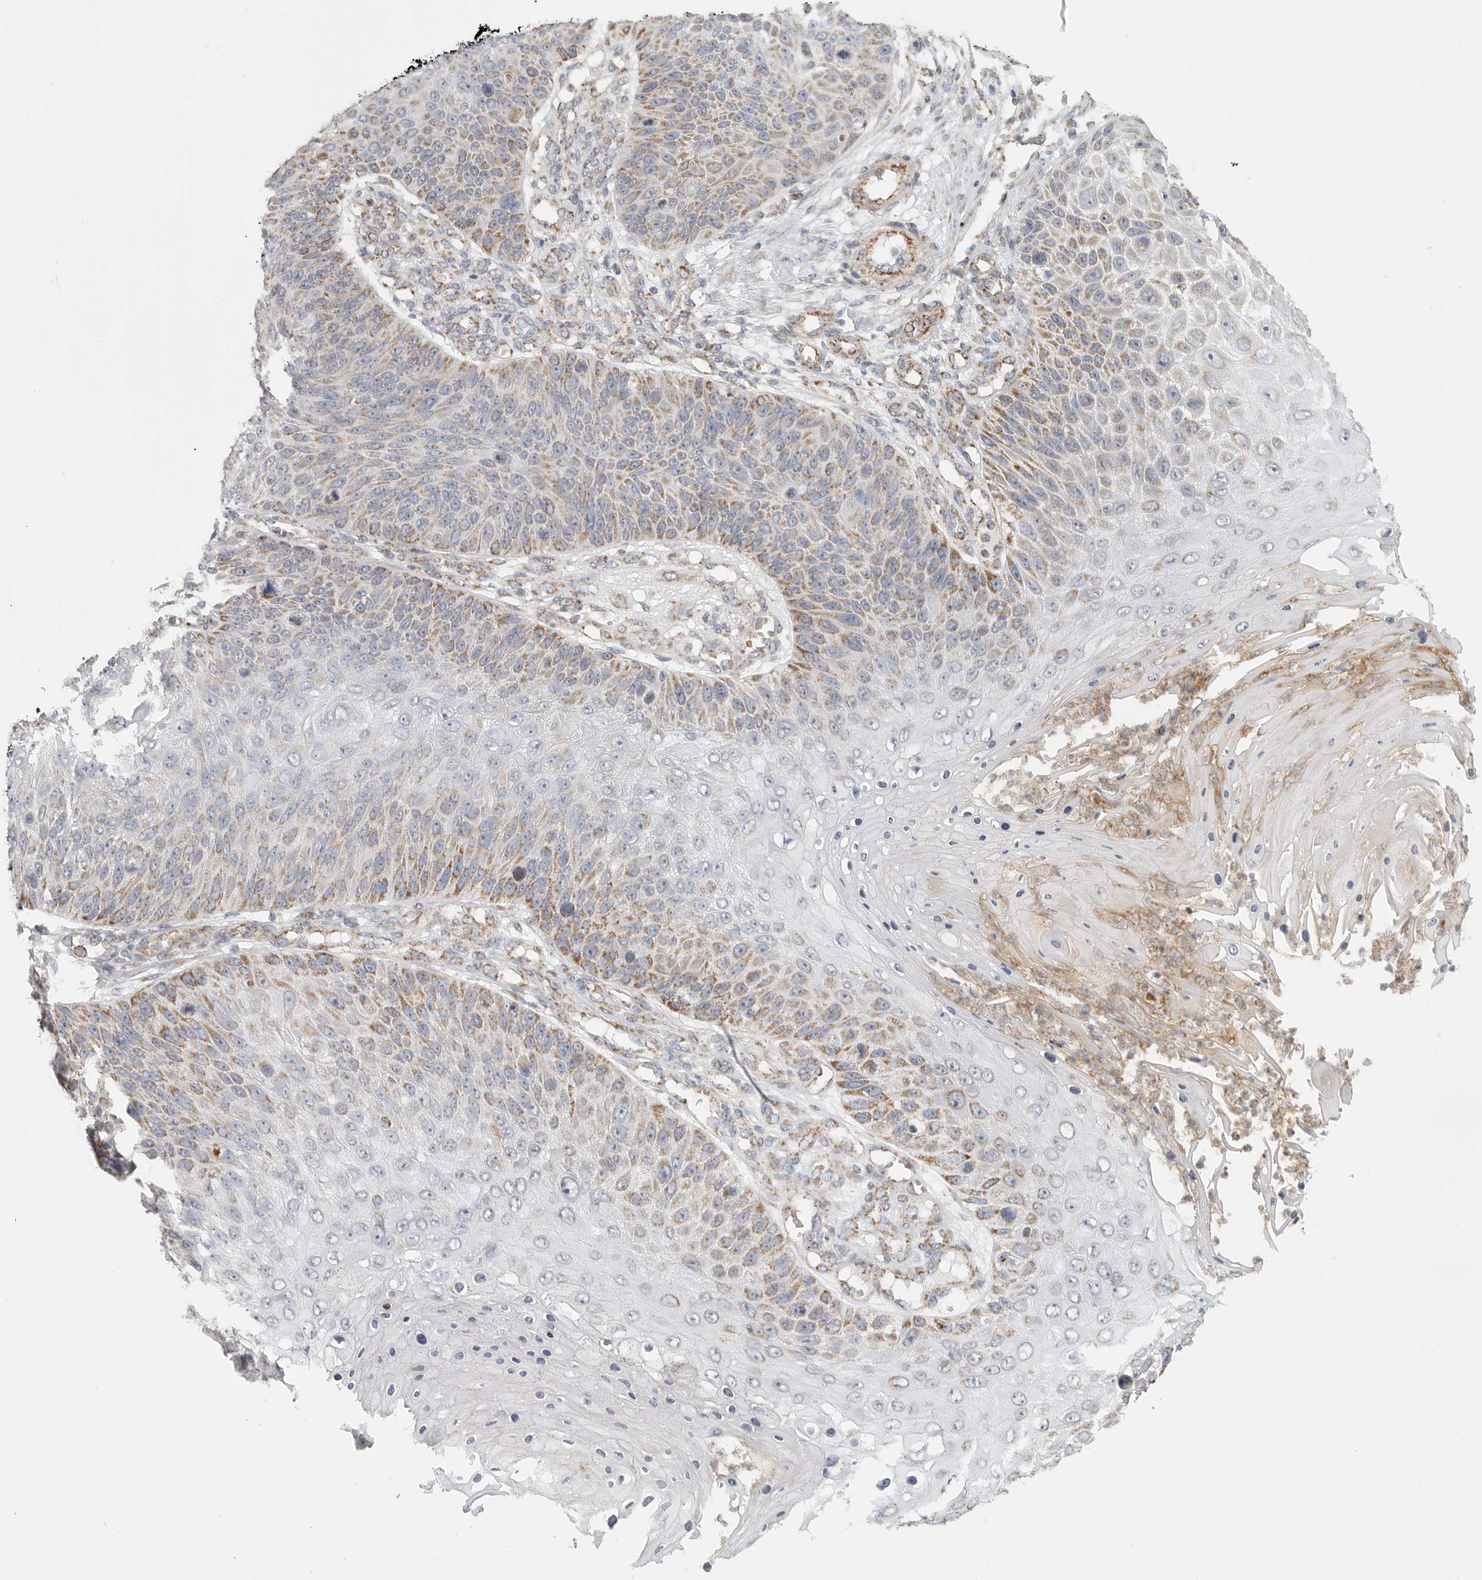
{"staining": {"intensity": "moderate", "quantity": ">75%", "location": "cytoplasmic/membranous"}, "tissue": "skin cancer", "cell_type": "Tumor cells", "image_type": "cancer", "snomed": [{"axis": "morphology", "description": "Squamous cell carcinoma, NOS"}, {"axis": "topography", "description": "Skin"}], "caption": "Human skin cancer (squamous cell carcinoma) stained with a protein marker reveals moderate staining in tumor cells.", "gene": "SLC25A26", "patient": {"sex": "female", "age": 88}}